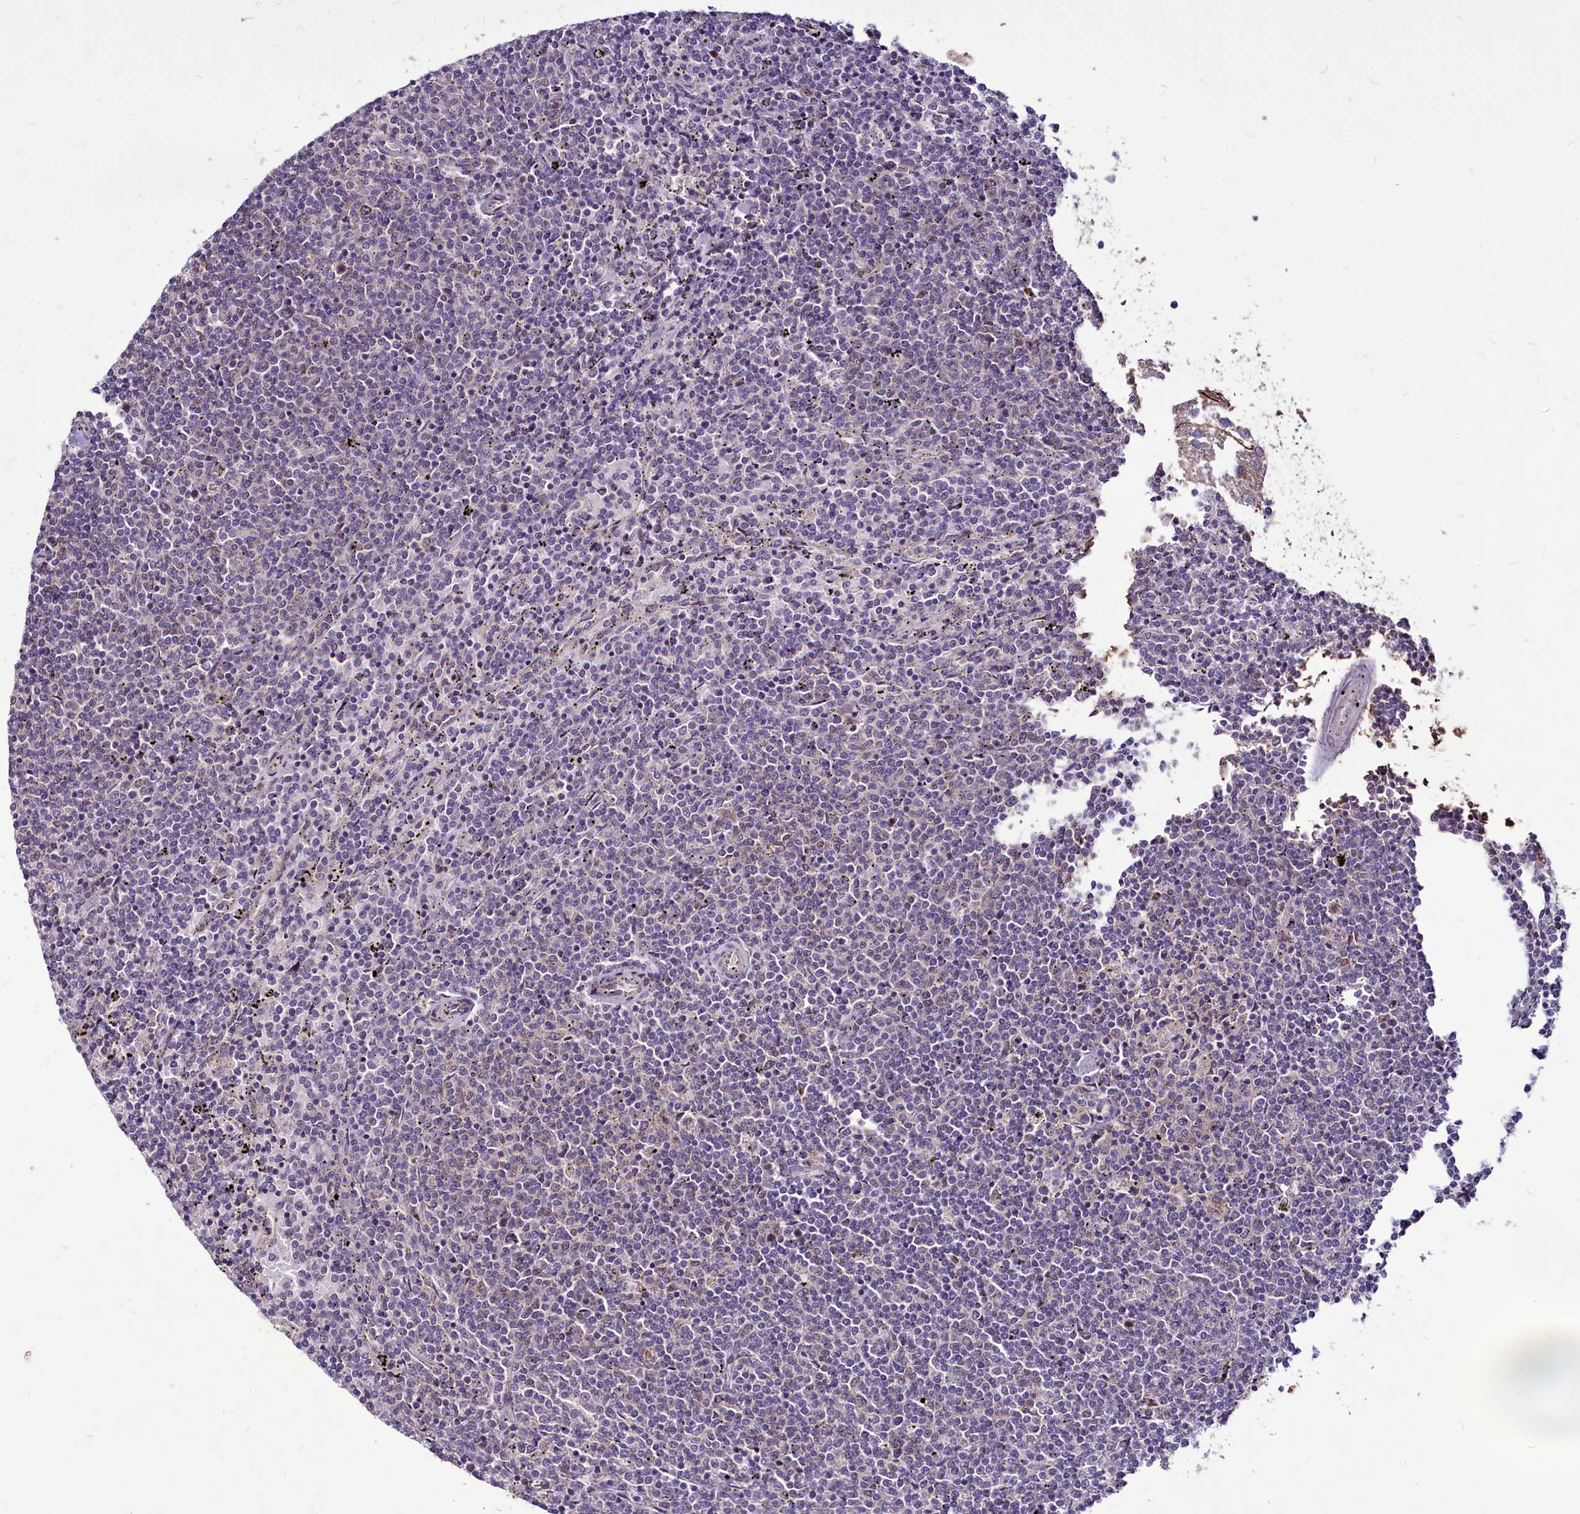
{"staining": {"intensity": "negative", "quantity": "none", "location": "none"}, "tissue": "lymphoma", "cell_type": "Tumor cells", "image_type": "cancer", "snomed": [{"axis": "morphology", "description": "Malignant lymphoma, non-Hodgkin's type, Low grade"}, {"axis": "topography", "description": "Spleen"}], "caption": "High magnification brightfield microscopy of lymphoma stained with DAB (brown) and counterstained with hematoxylin (blue): tumor cells show no significant positivity. The staining was performed using DAB (3,3'-diaminobenzidine) to visualize the protein expression in brown, while the nuclei were stained in blue with hematoxylin (Magnification: 20x).", "gene": "C11orf86", "patient": {"sex": "female", "age": 50}}